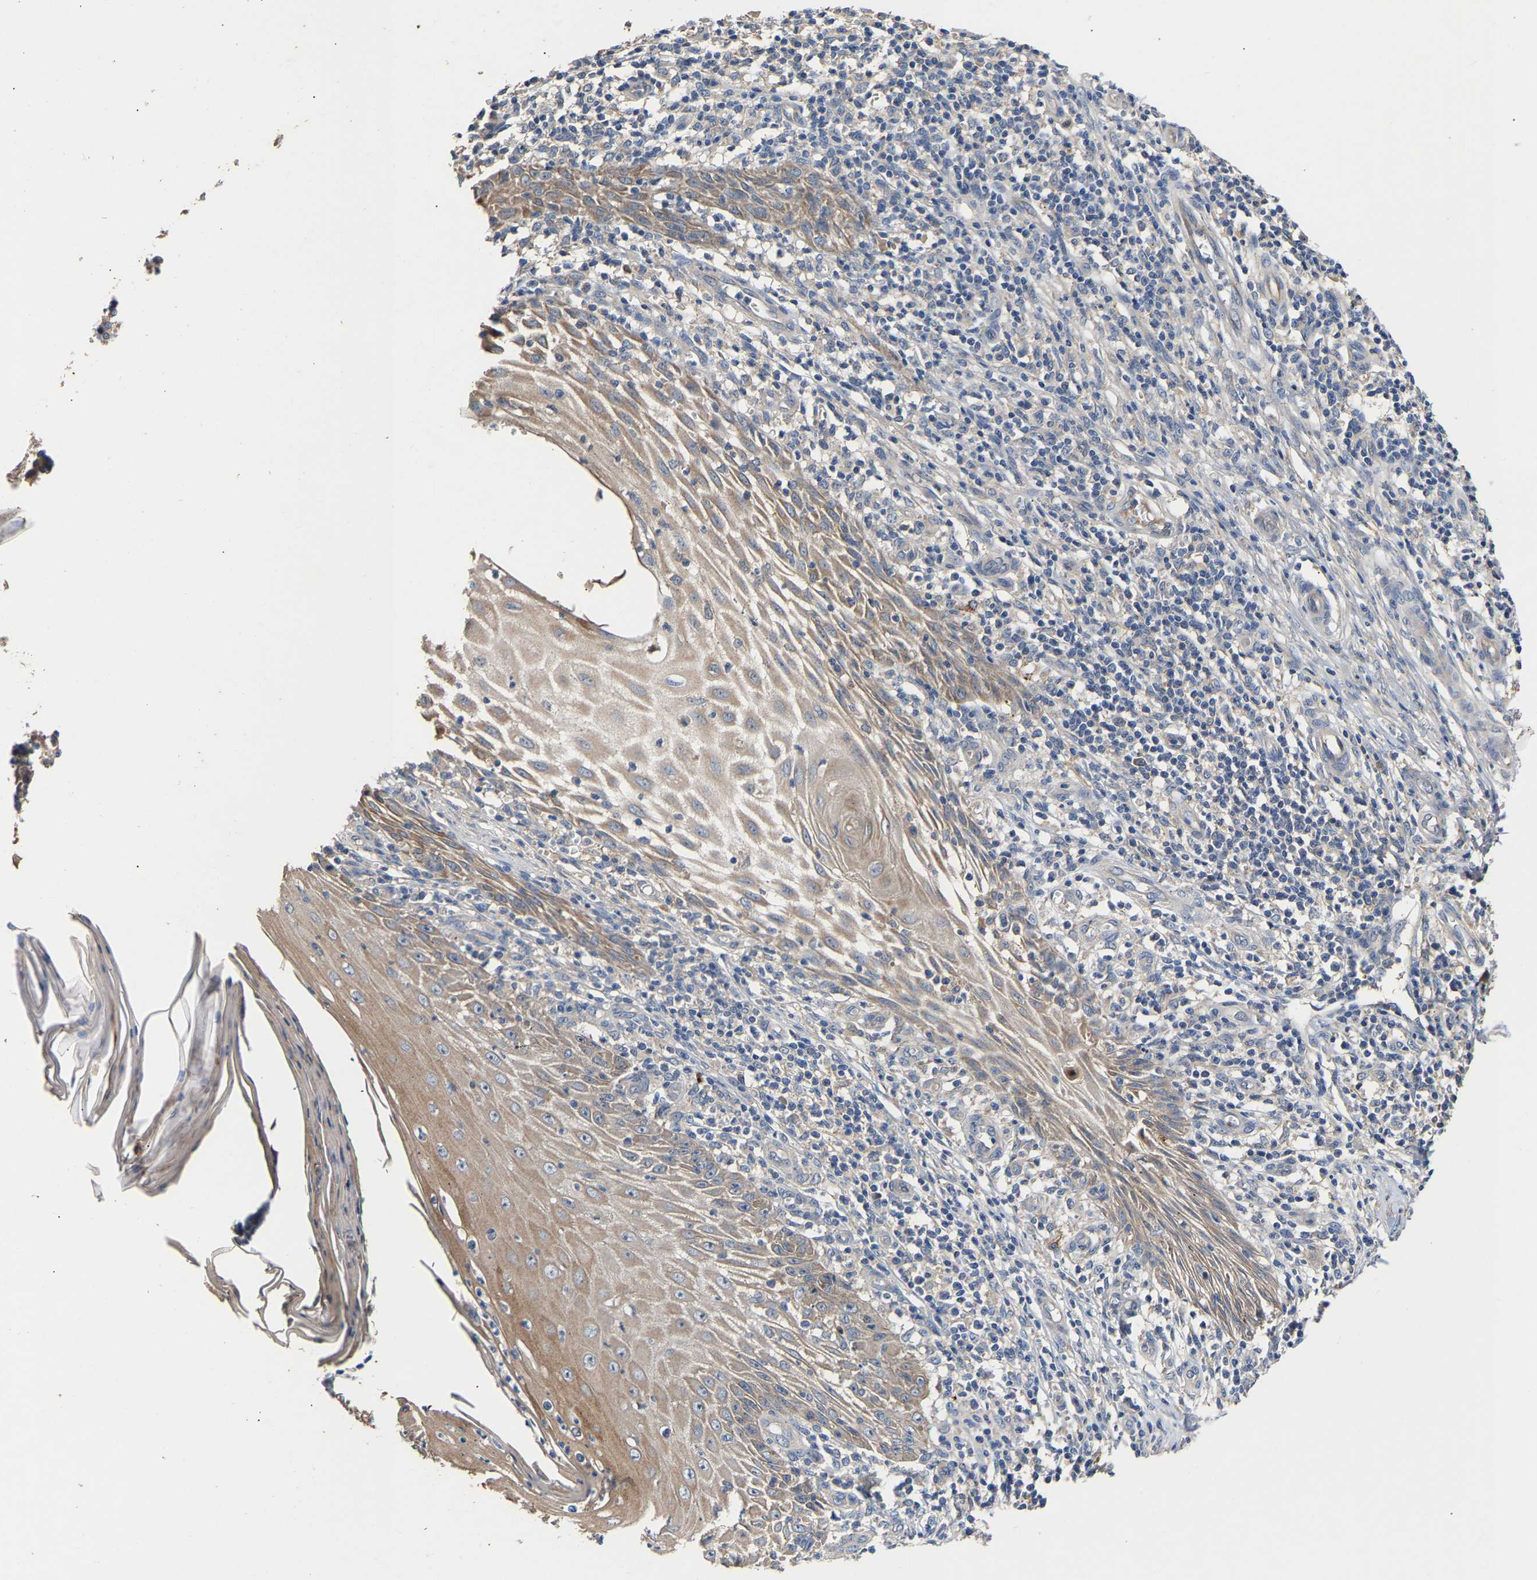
{"staining": {"intensity": "weak", "quantity": ">75%", "location": "cytoplasmic/membranous"}, "tissue": "skin cancer", "cell_type": "Tumor cells", "image_type": "cancer", "snomed": [{"axis": "morphology", "description": "Squamous cell carcinoma, NOS"}, {"axis": "topography", "description": "Skin"}], "caption": "Squamous cell carcinoma (skin) stained for a protein (brown) shows weak cytoplasmic/membranous positive positivity in approximately >75% of tumor cells.", "gene": "KASH5", "patient": {"sex": "female", "age": 73}}